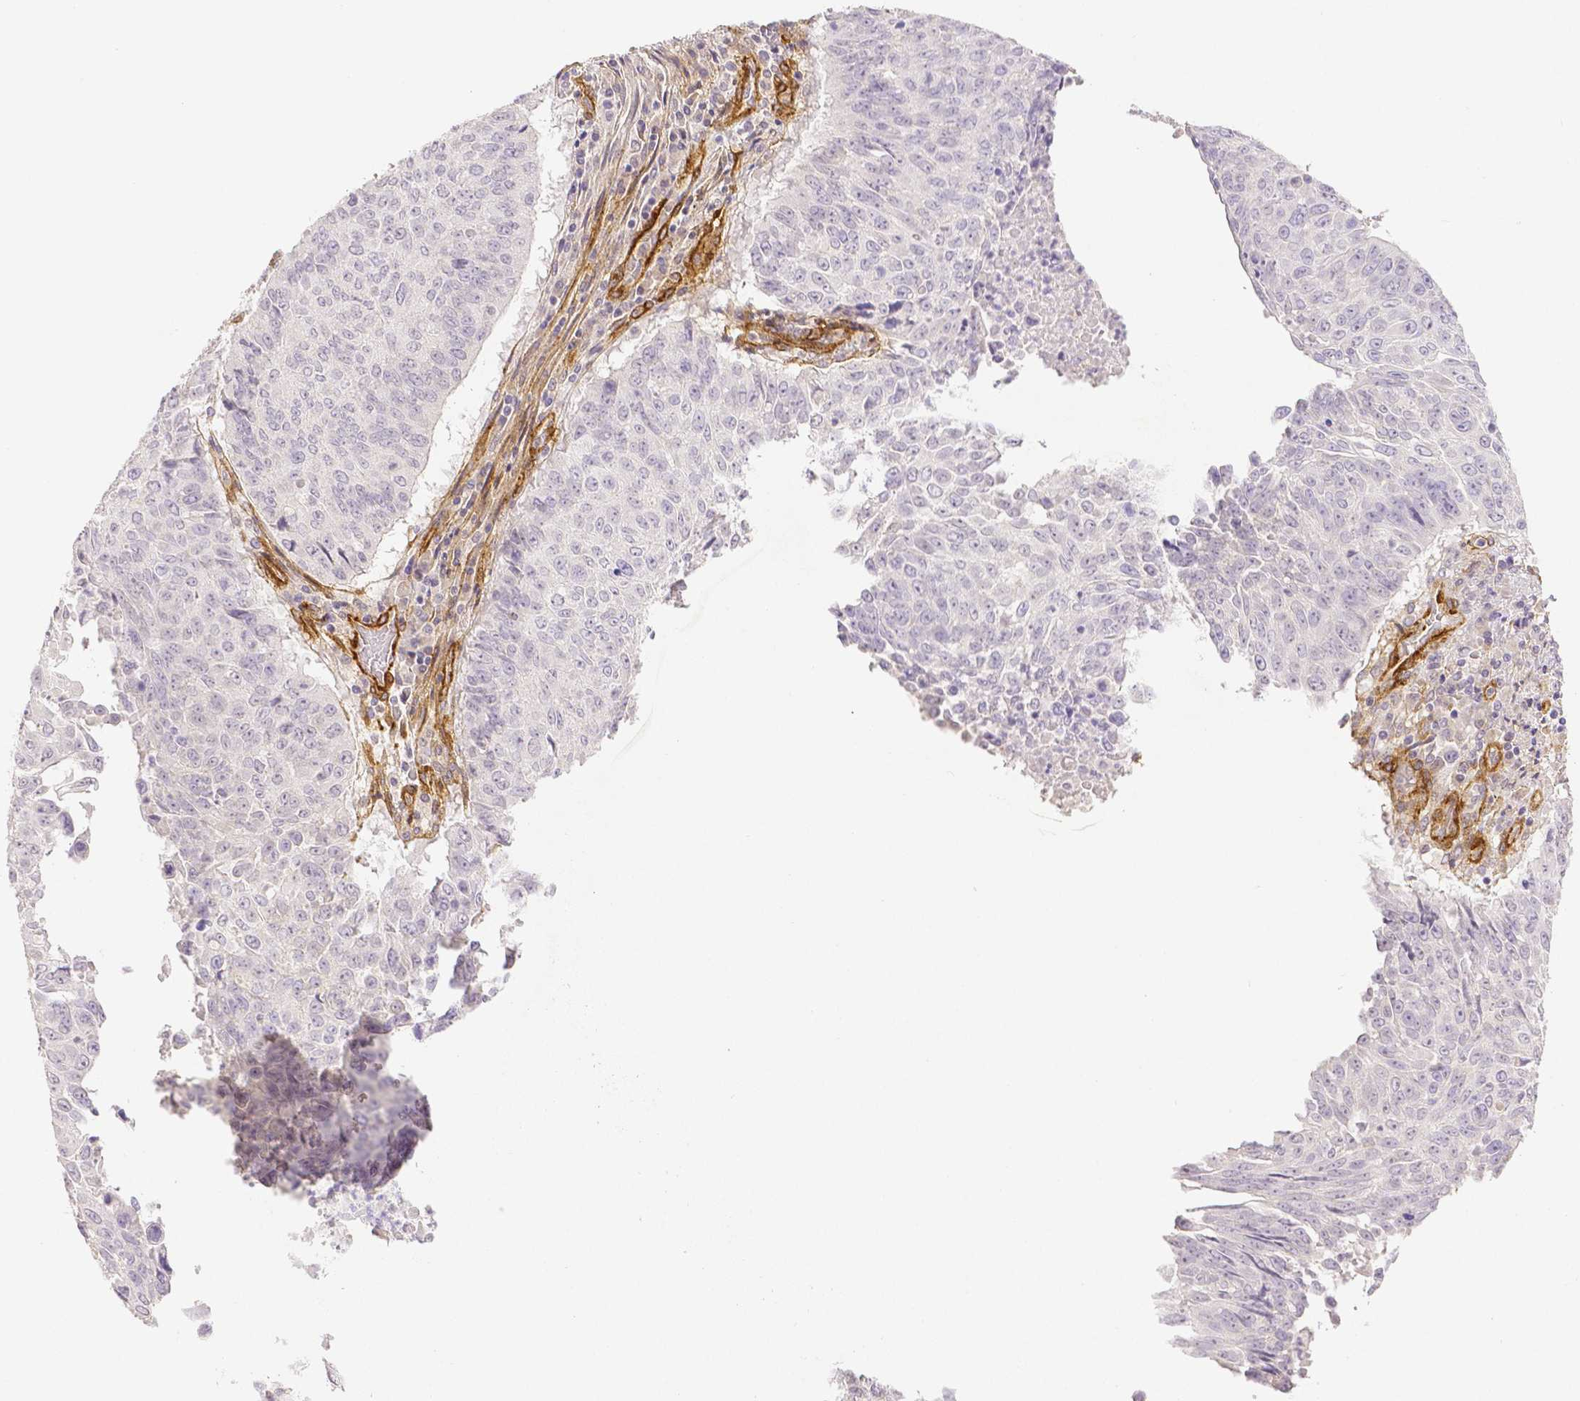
{"staining": {"intensity": "negative", "quantity": "none", "location": "none"}, "tissue": "lung cancer", "cell_type": "Tumor cells", "image_type": "cancer", "snomed": [{"axis": "morphology", "description": "Normal tissue, NOS"}, {"axis": "morphology", "description": "Squamous cell carcinoma, NOS"}, {"axis": "topography", "description": "Bronchus"}, {"axis": "topography", "description": "Lung"}], "caption": "DAB immunohistochemical staining of human lung squamous cell carcinoma shows no significant positivity in tumor cells.", "gene": "THY1", "patient": {"sex": "male", "age": 64}}